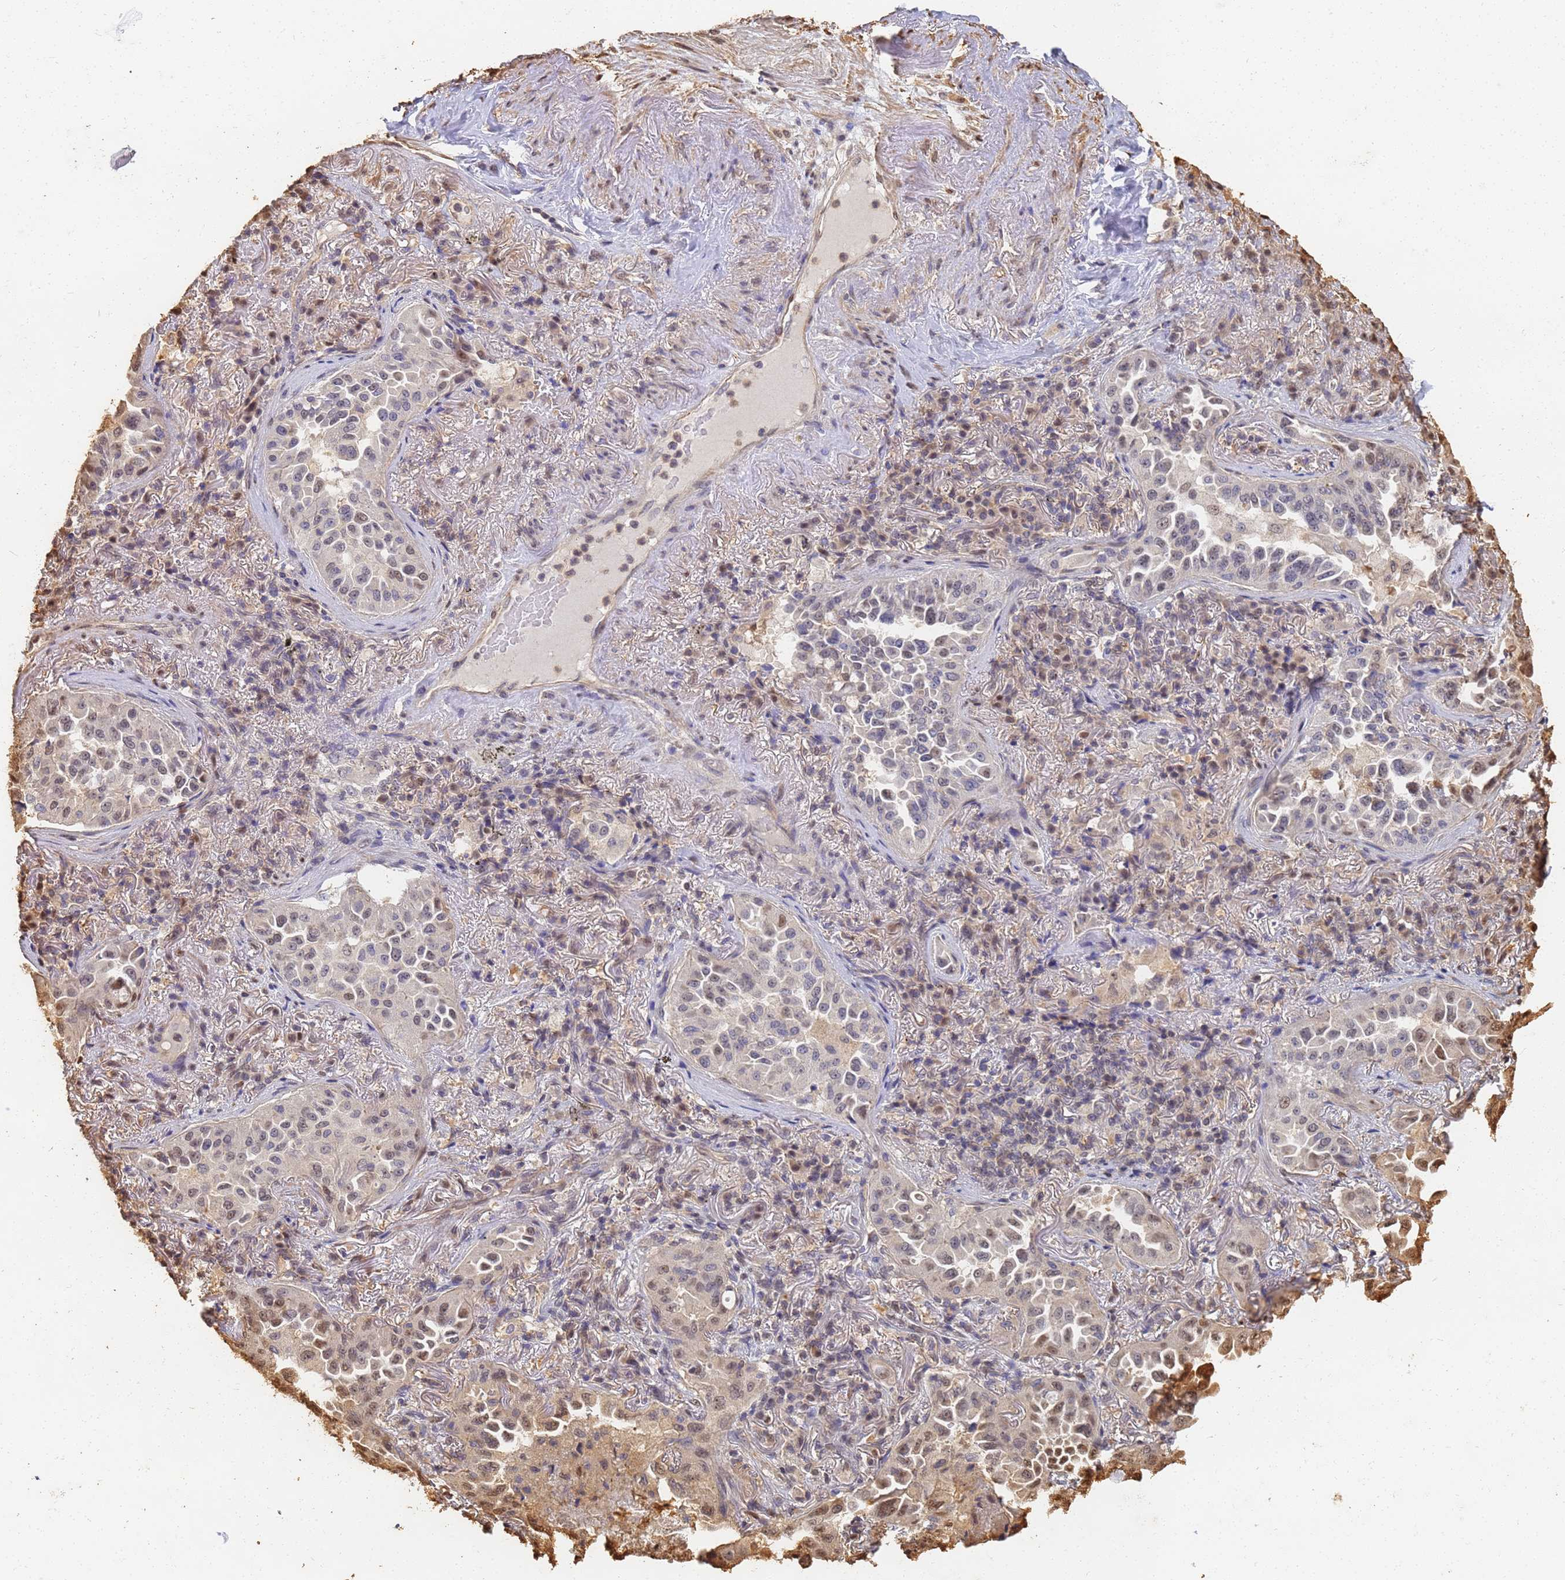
{"staining": {"intensity": "weak", "quantity": "<25%", "location": "nuclear"}, "tissue": "lung cancer", "cell_type": "Tumor cells", "image_type": "cancer", "snomed": [{"axis": "morphology", "description": "Adenocarcinoma, NOS"}, {"axis": "topography", "description": "Lung"}], "caption": "Immunohistochemistry of human lung cancer shows no staining in tumor cells.", "gene": "JAK2", "patient": {"sex": "female", "age": 69}}